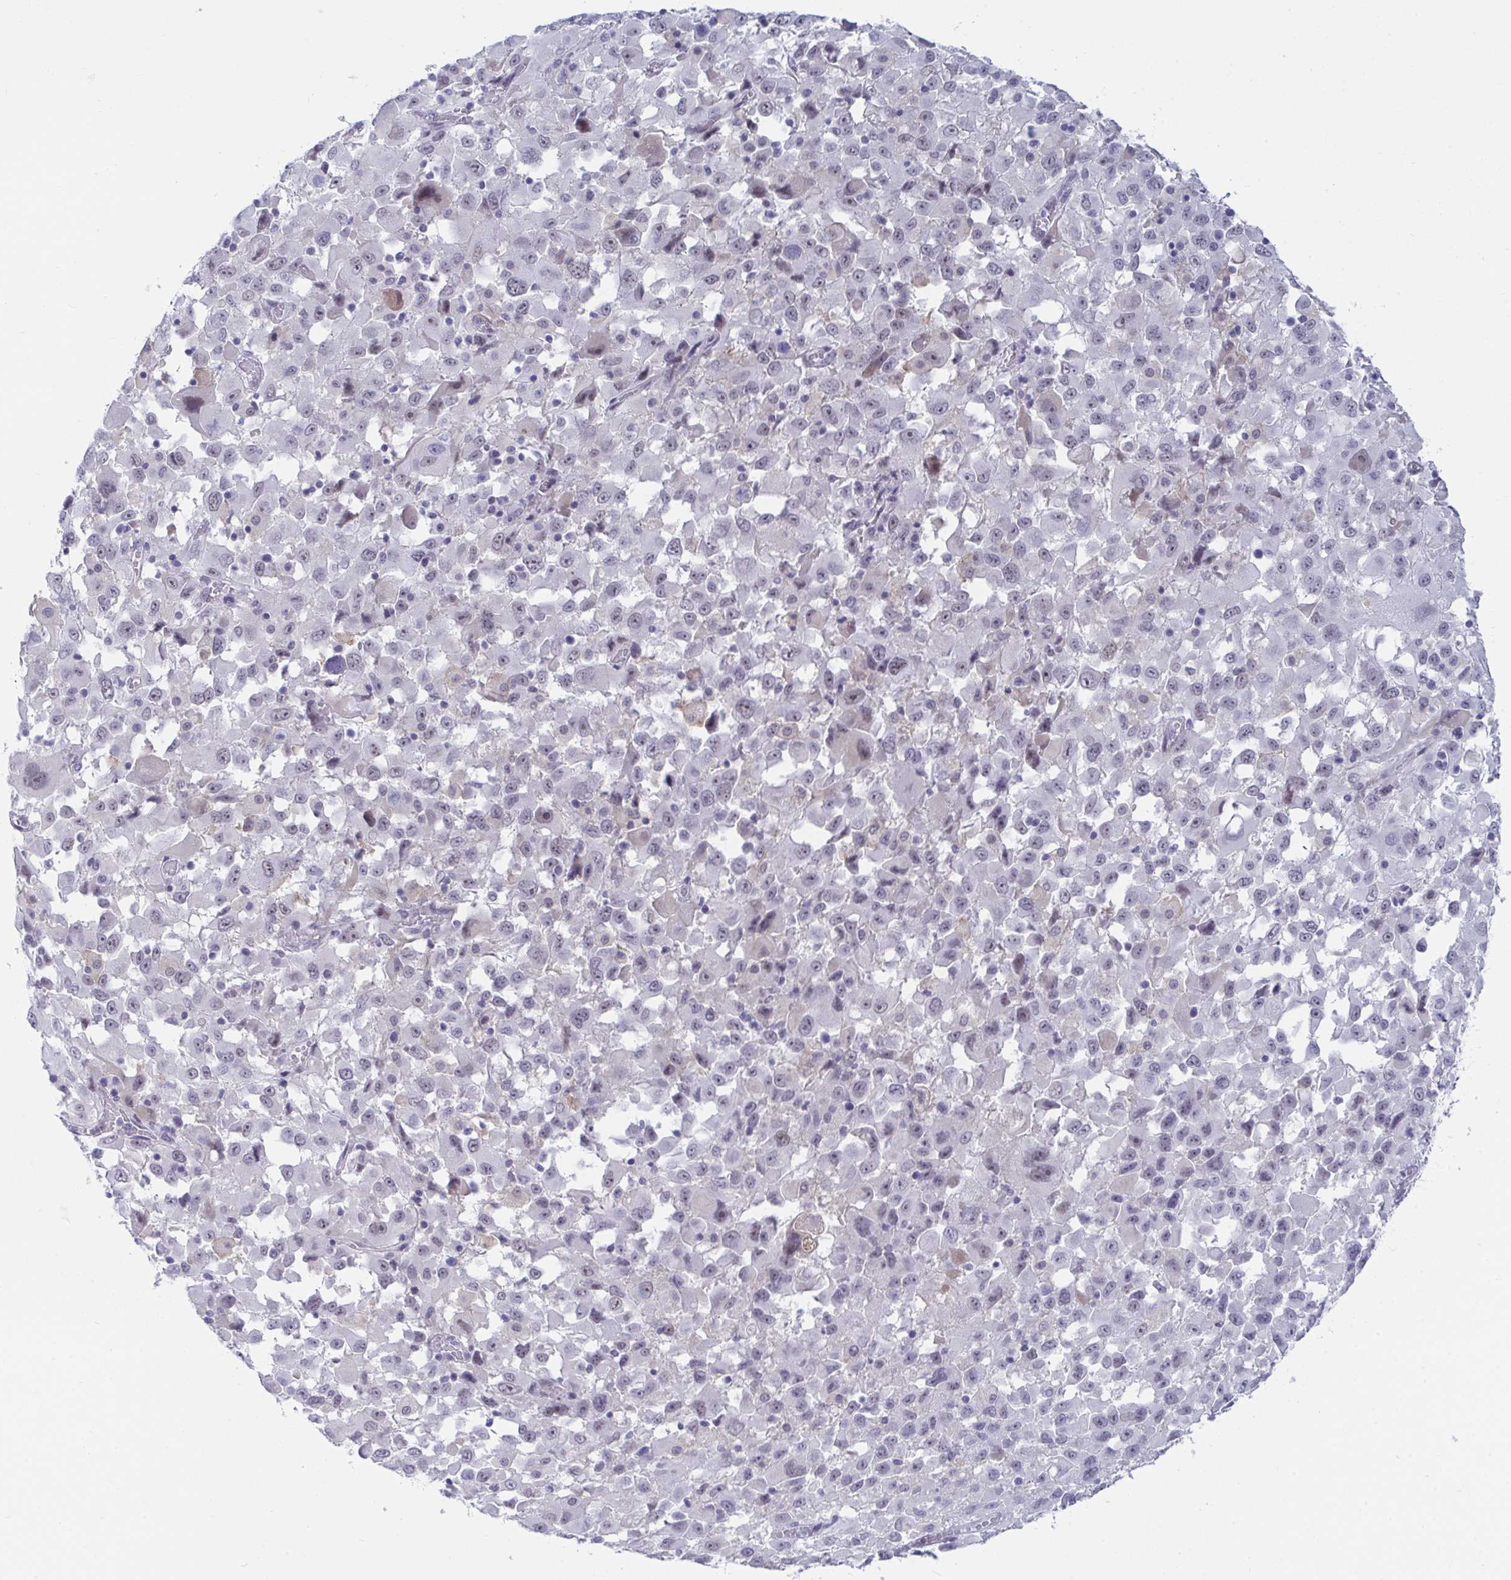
{"staining": {"intensity": "weak", "quantity": "<25%", "location": "nuclear"}, "tissue": "melanoma", "cell_type": "Tumor cells", "image_type": "cancer", "snomed": [{"axis": "morphology", "description": "Malignant melanoma, Metastatic site"}, {"axis": "topography", "description": "Soft tissue"}], "caption": "Immunohistochemistry histopathology image of human malignant melanoma (metastatic site) stained for a protein (brown), which displays no staining in tumor cells.", "gene": "DAOA", "patient": {"sex": "male", "age": 50}}